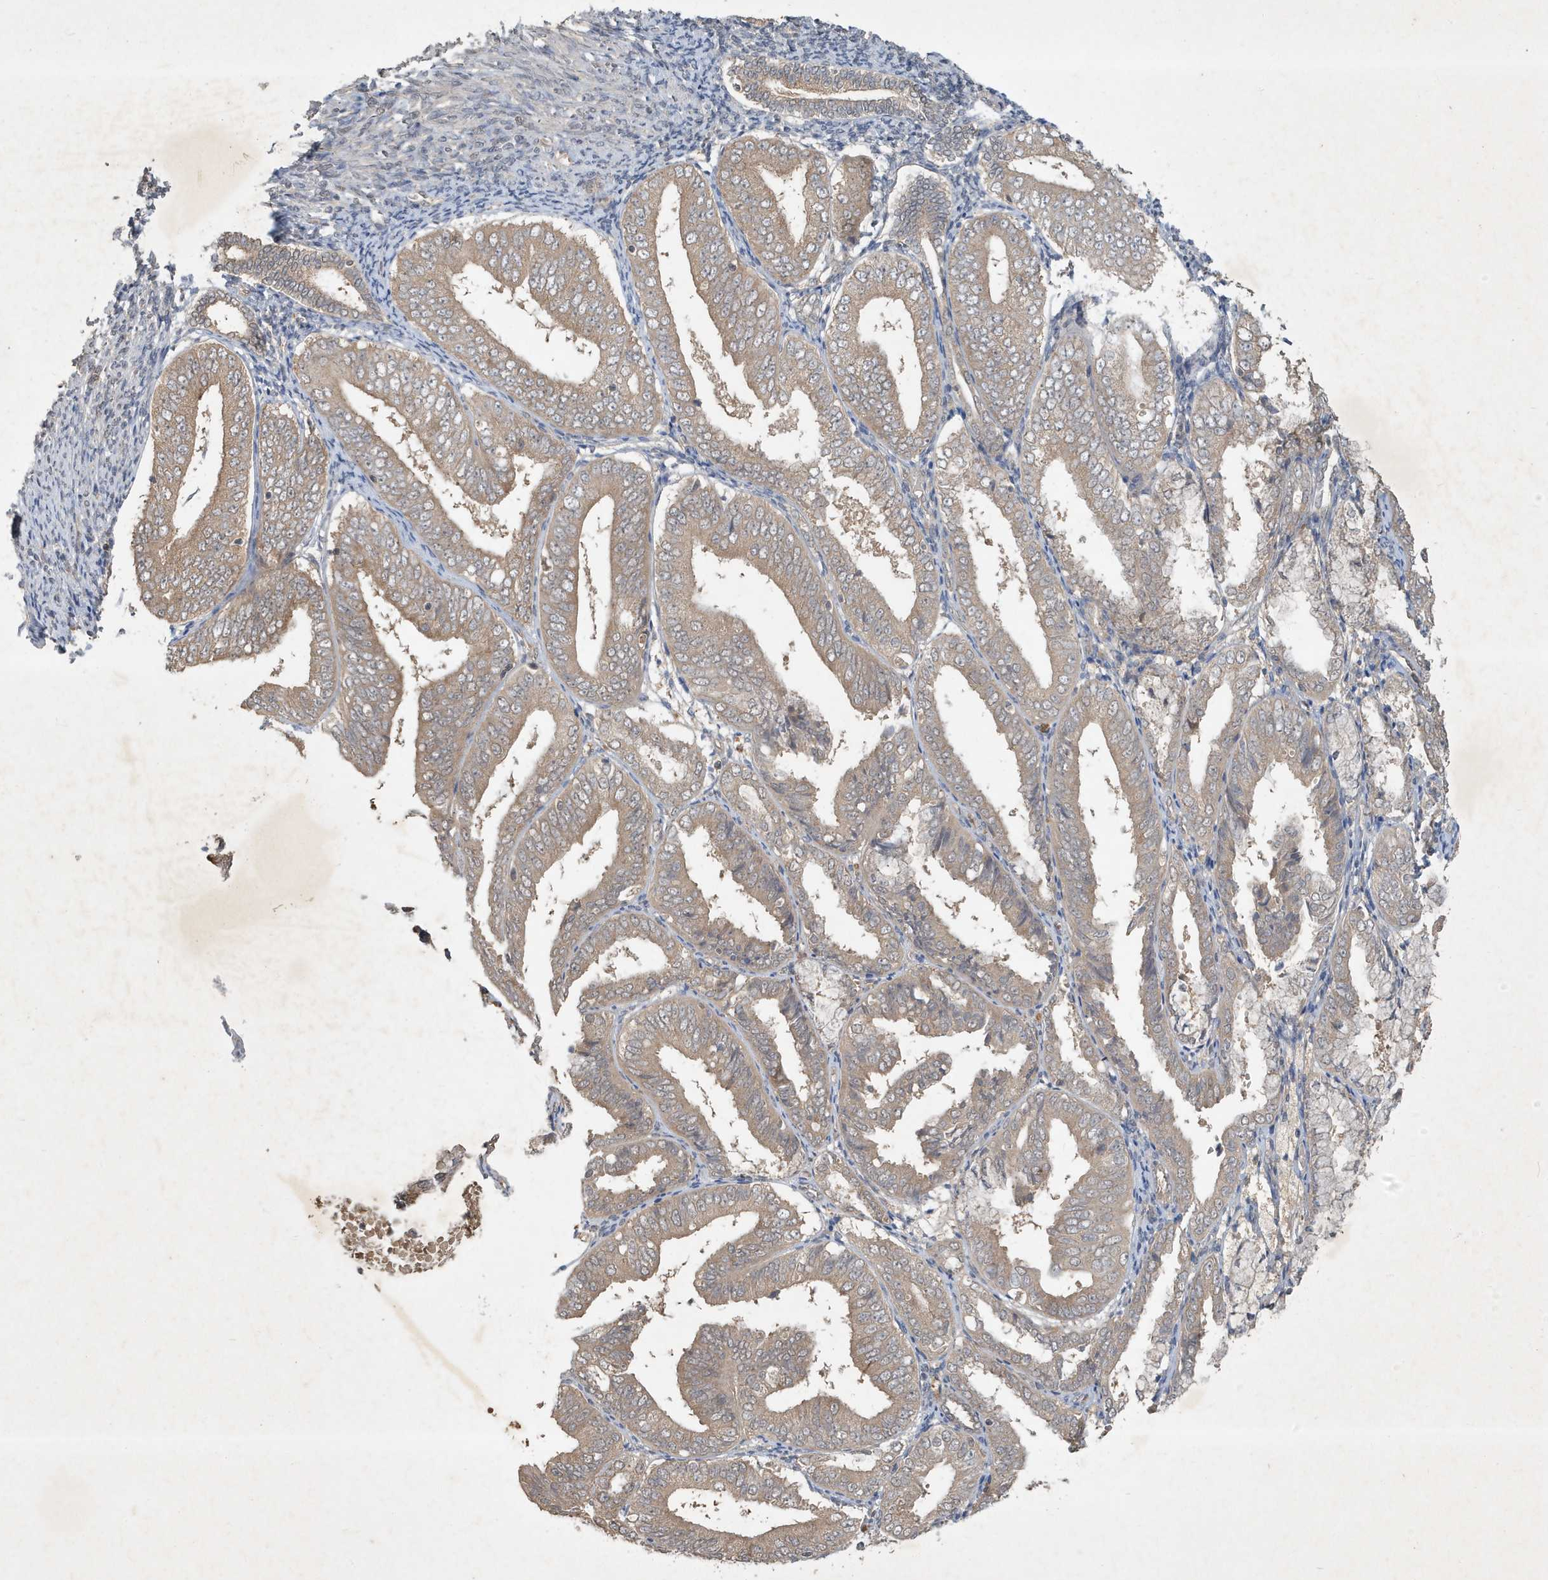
{"staining": {"intensity": "weak", "quantity": ">75%", "location": "cytoplasmic/membranous"}, "tissue": "endometrial cancer", "cell_type": "Tumor cells", "image_type": "cancer", "snomed": [{"axis": "morphology", "description": "Adenocarcinoma, NOS"}, {"axis": "topography", "description": "Endometrium"}], "caption": "Tumor cells exhibit low levels of weak cytoplasmic/membranous expression in about >75% of cells in human endometrial adenocarcinoma.", "gene": "ABCB9", "patient": {"sex": "female", "age": 63}}